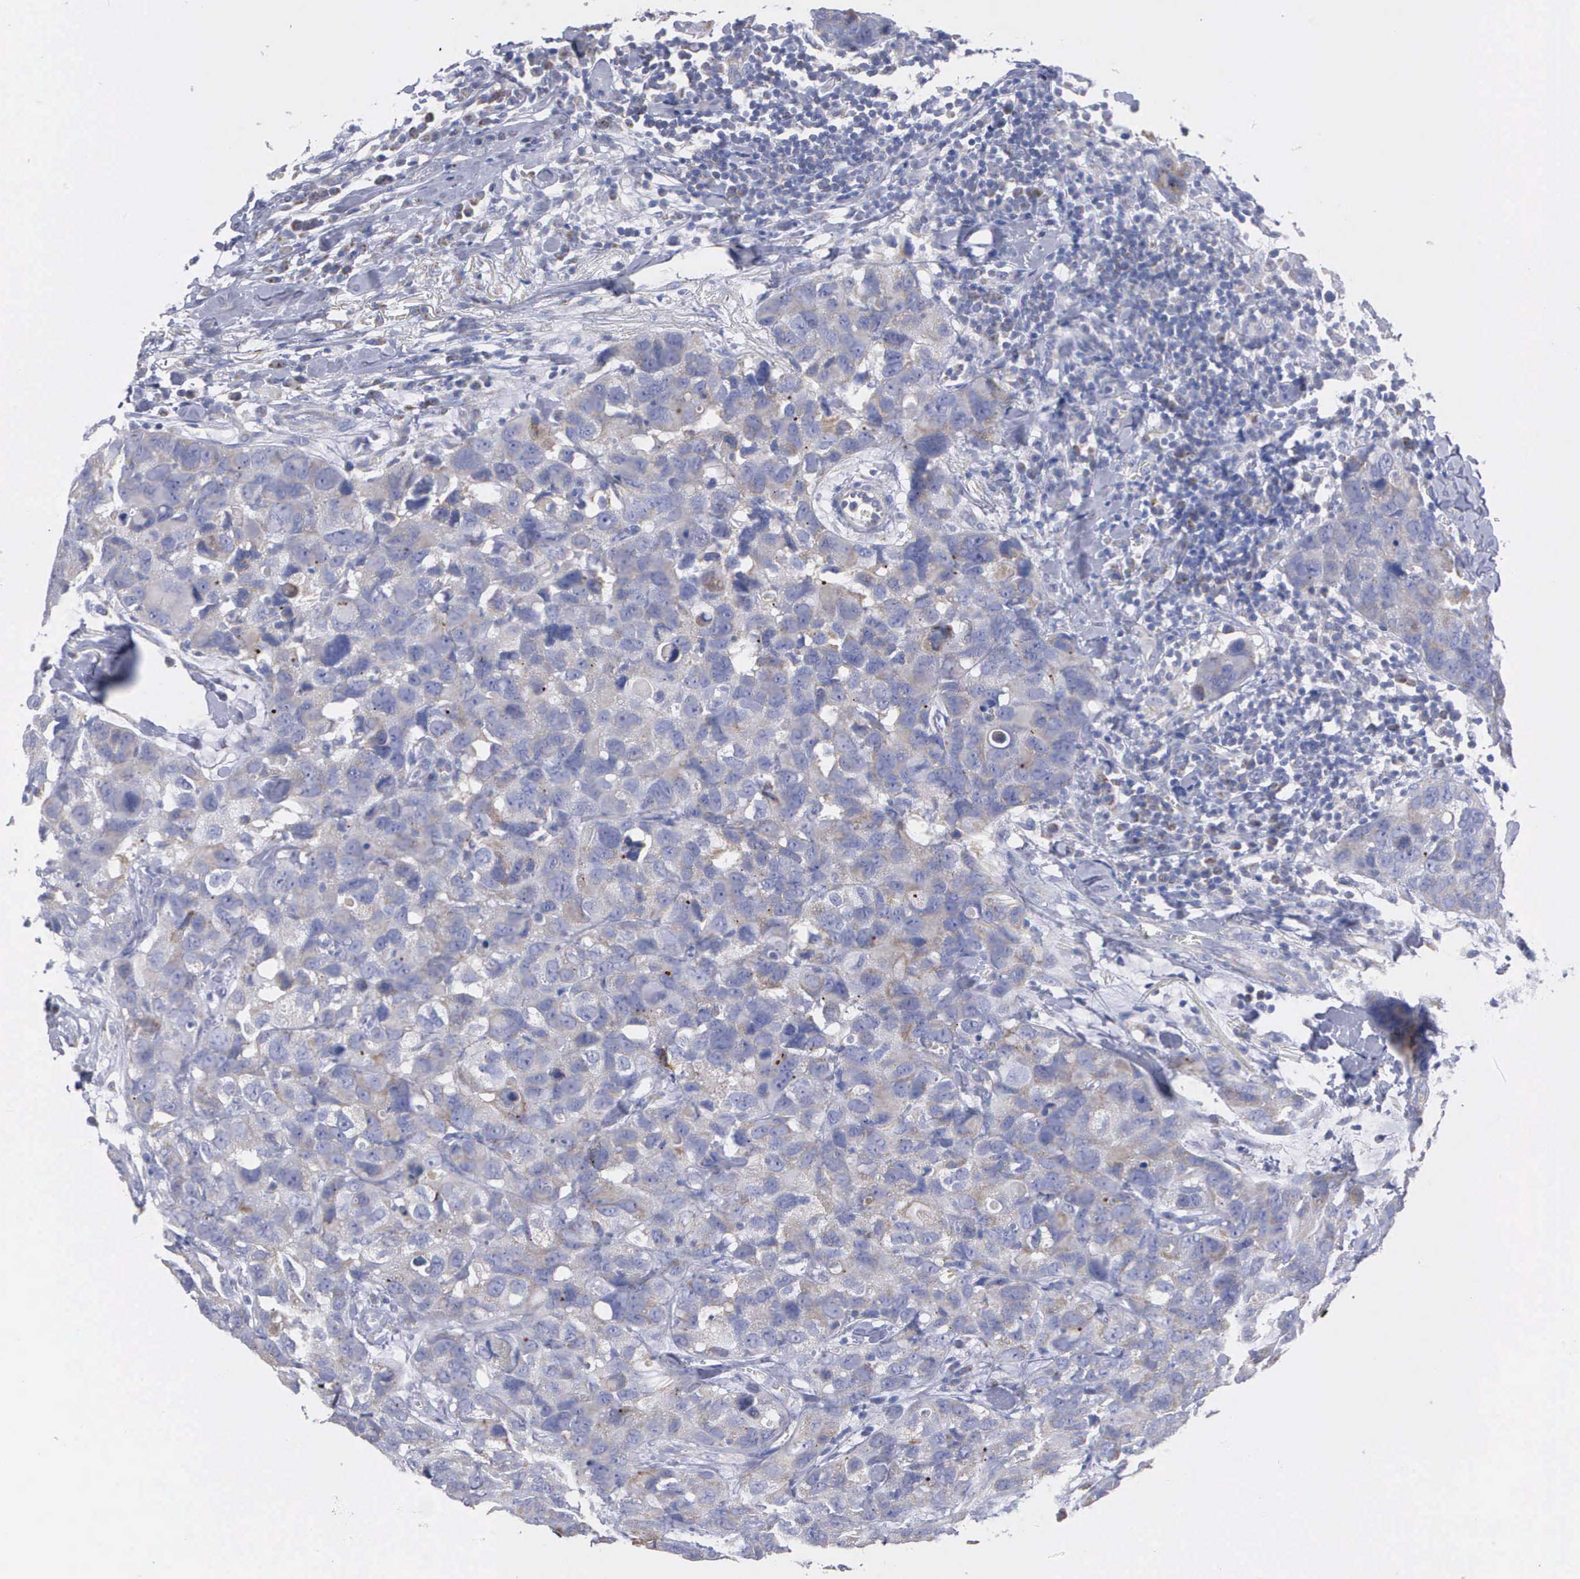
{"staining": {"intensity": "moderate", "quantity": "25%-75%", "location": "cytoplasmic/membranous"}, "tissue": "breast cancer", "cell_type": "Tumor cells", "image_type": "cancer", "snomed": [{"axis": "morphology", "description": "Duct carcinoma"}, {"axis": "topography", "description": "Breast"}], "caption": "Breast intraductal carcinoma tissue displays moderate cytoplasmic/membranous positivity in about 25%-75% of tumor cells", "gene": "APOOL", "patient": {"sex": "female", "age": 91}}